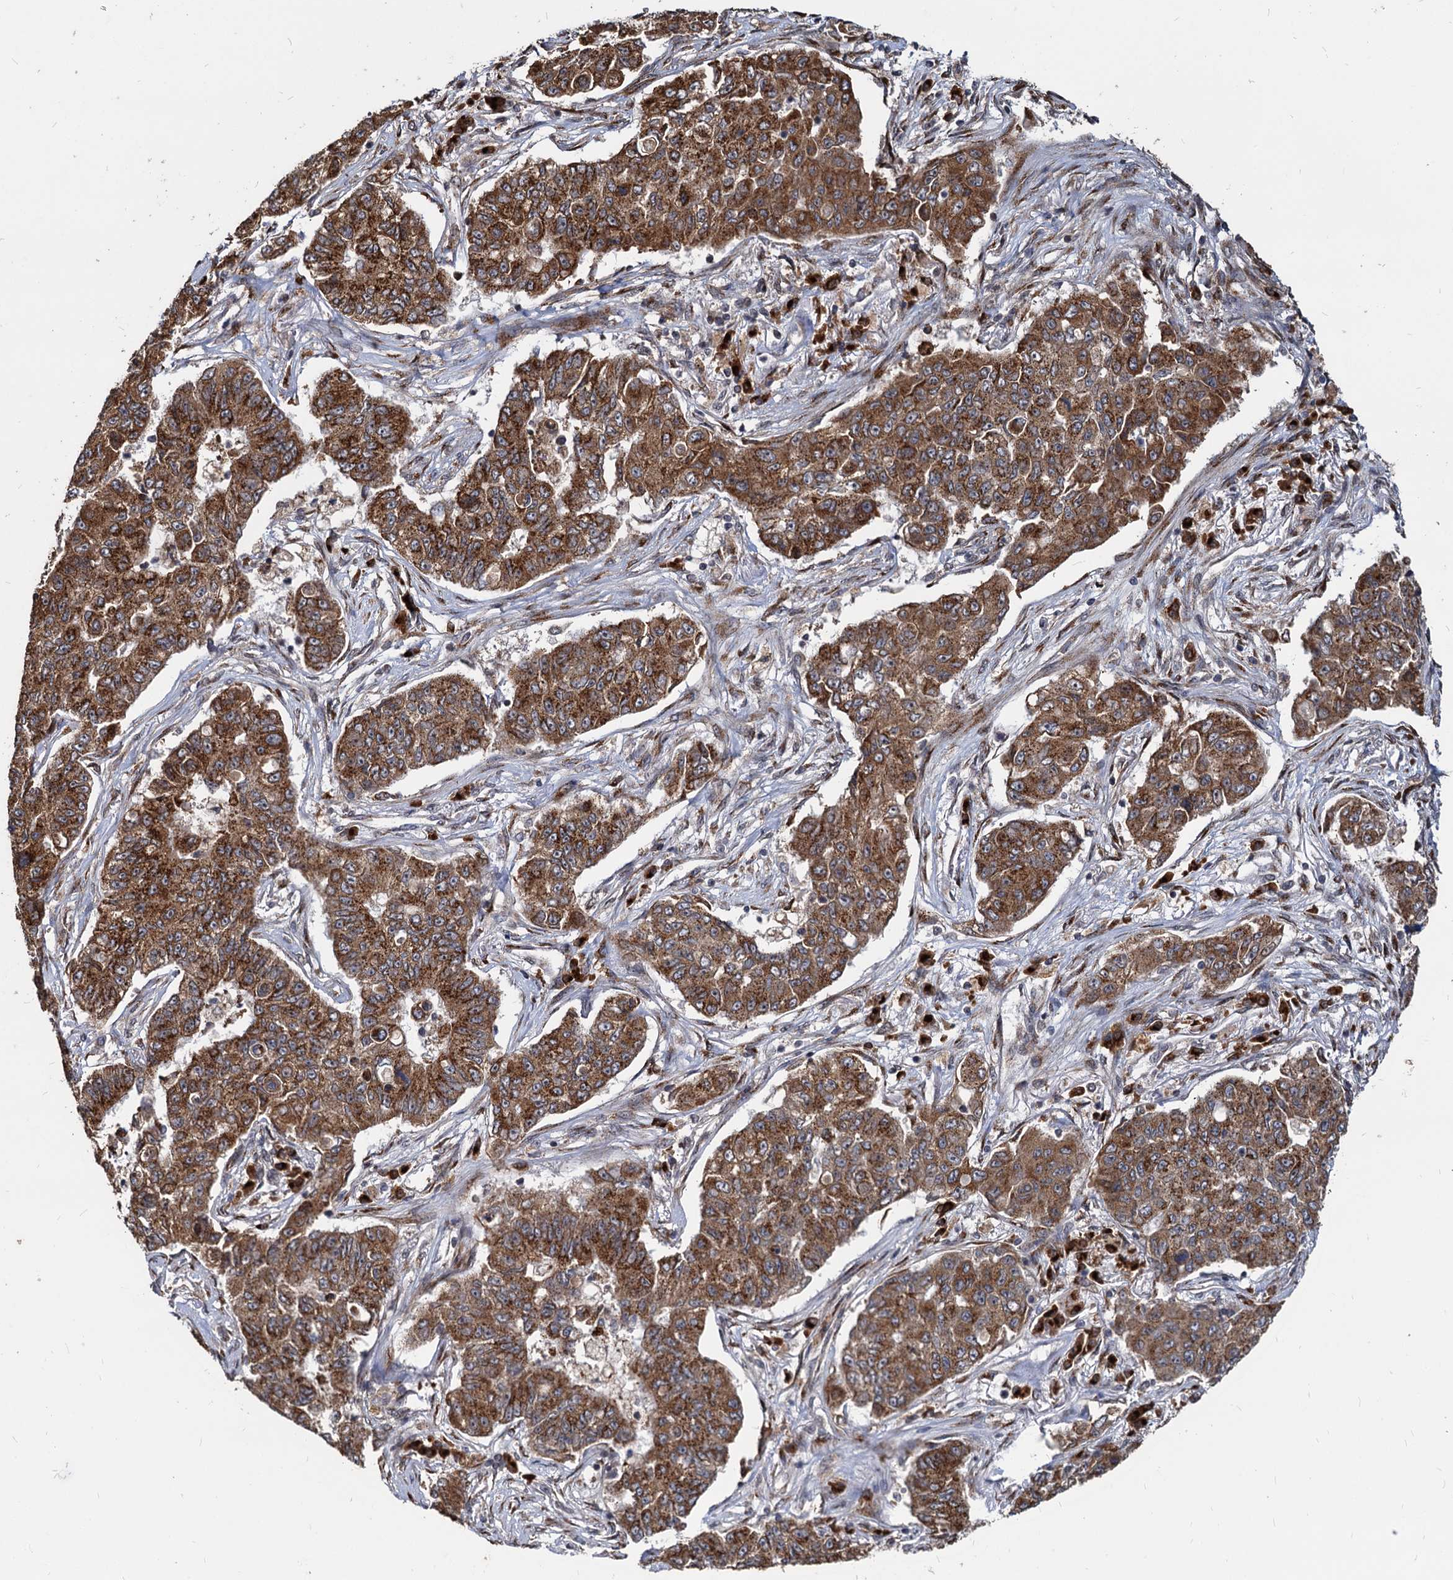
{"staining": {"intensity": "strong", "quantity": ">75%", "location": "cytoplasmic/membranous"}, "tissue": "lung cancer", "cell_type": "Tumor cells", "image_type": "cancer", "snomed": [{"axis": "morphology", "description": "Squamous cell carcinoma, NOS"}, {"axis": "topography", "description": "Lung"}], "caption": "Immunohistochemical staining of lung cancer (squamous cell carcinoma) displays high levels of strong cytoplasmic/membranous protein positivity in about >75% of tumor cells.", "gene": "SAAL1", "patient": {"sex": "male", "age": 74}}